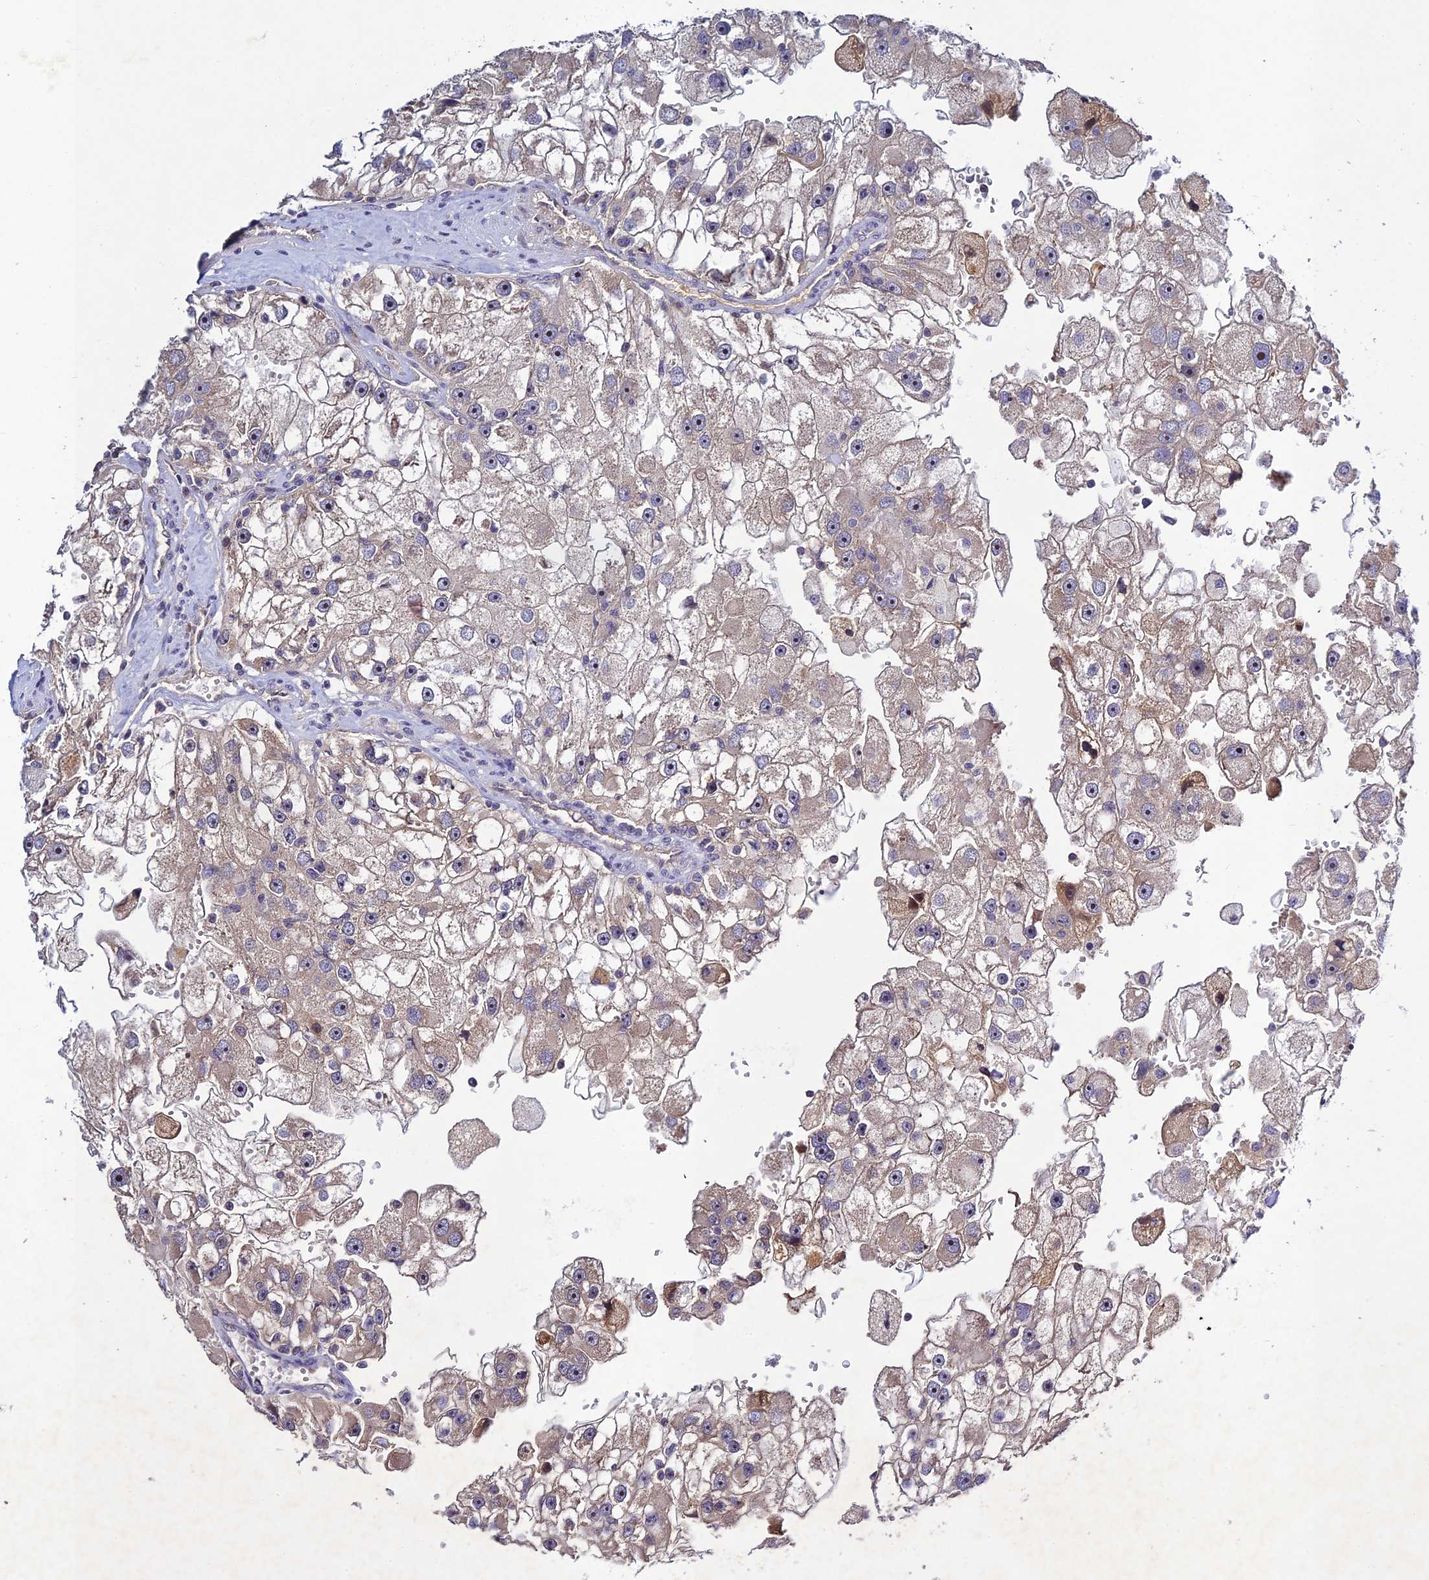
{"staining": {"intensity": "negative", "quantity": "none", "location": "none"}, "tissue": "renal cancer", "cell_type": "Tumor cells", "image_type": "cancer", "snomed": [{"axis": "morphology", "description": "Adenocarcinoma, NOS"}, {"axis": "topography", "description": "Kidney"}], "caption": "An image of human renal adenocarcinoma is negative for staining in tumor cells. Brightfield microscopy of IHC stained with DAB (brown) and hematoxylin (blue), captured at high magnification.", "gene": "CHST5", "patient": {"sex": "male", "age": 63}}